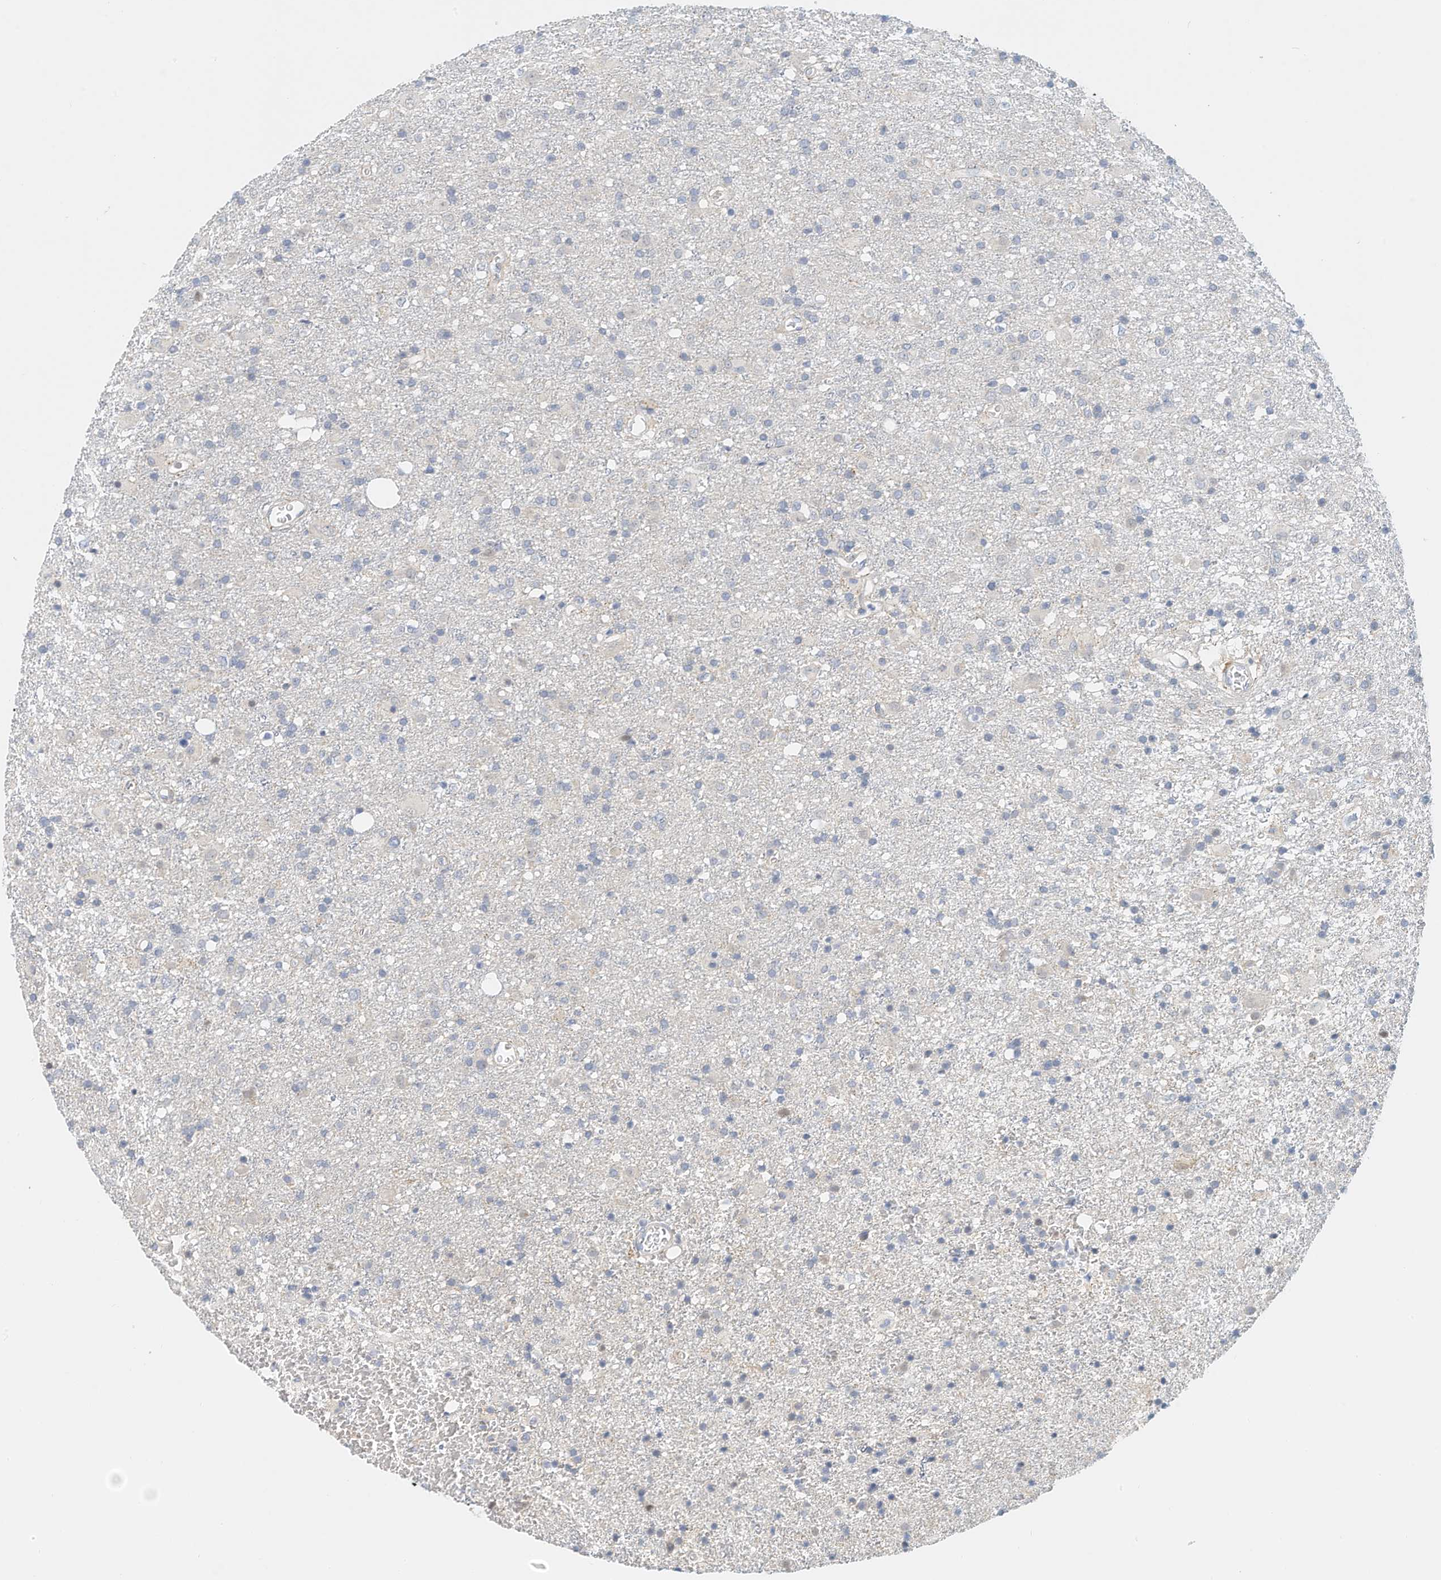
{"staining": {"intensity": "negative", "quantity": "none", "location": "none"}, "tissue": "glioma", "cell_type": "Tumor cells", "image_type": "cancer", "snomed": [{"axis": "morphology", "description": "Glioma, malignant, Low grade"}, {"axis": "topography", "description": "Brain"}], "caption": "Immunohistochemical staining of human malignant low-grade glioma displays no significant expression in tumor cells. (Immunohistochemistry, brightfield microscopy, high magnification).", "gene": "ARHGAP28", "patient": {"sex": "male", "age": 65}}